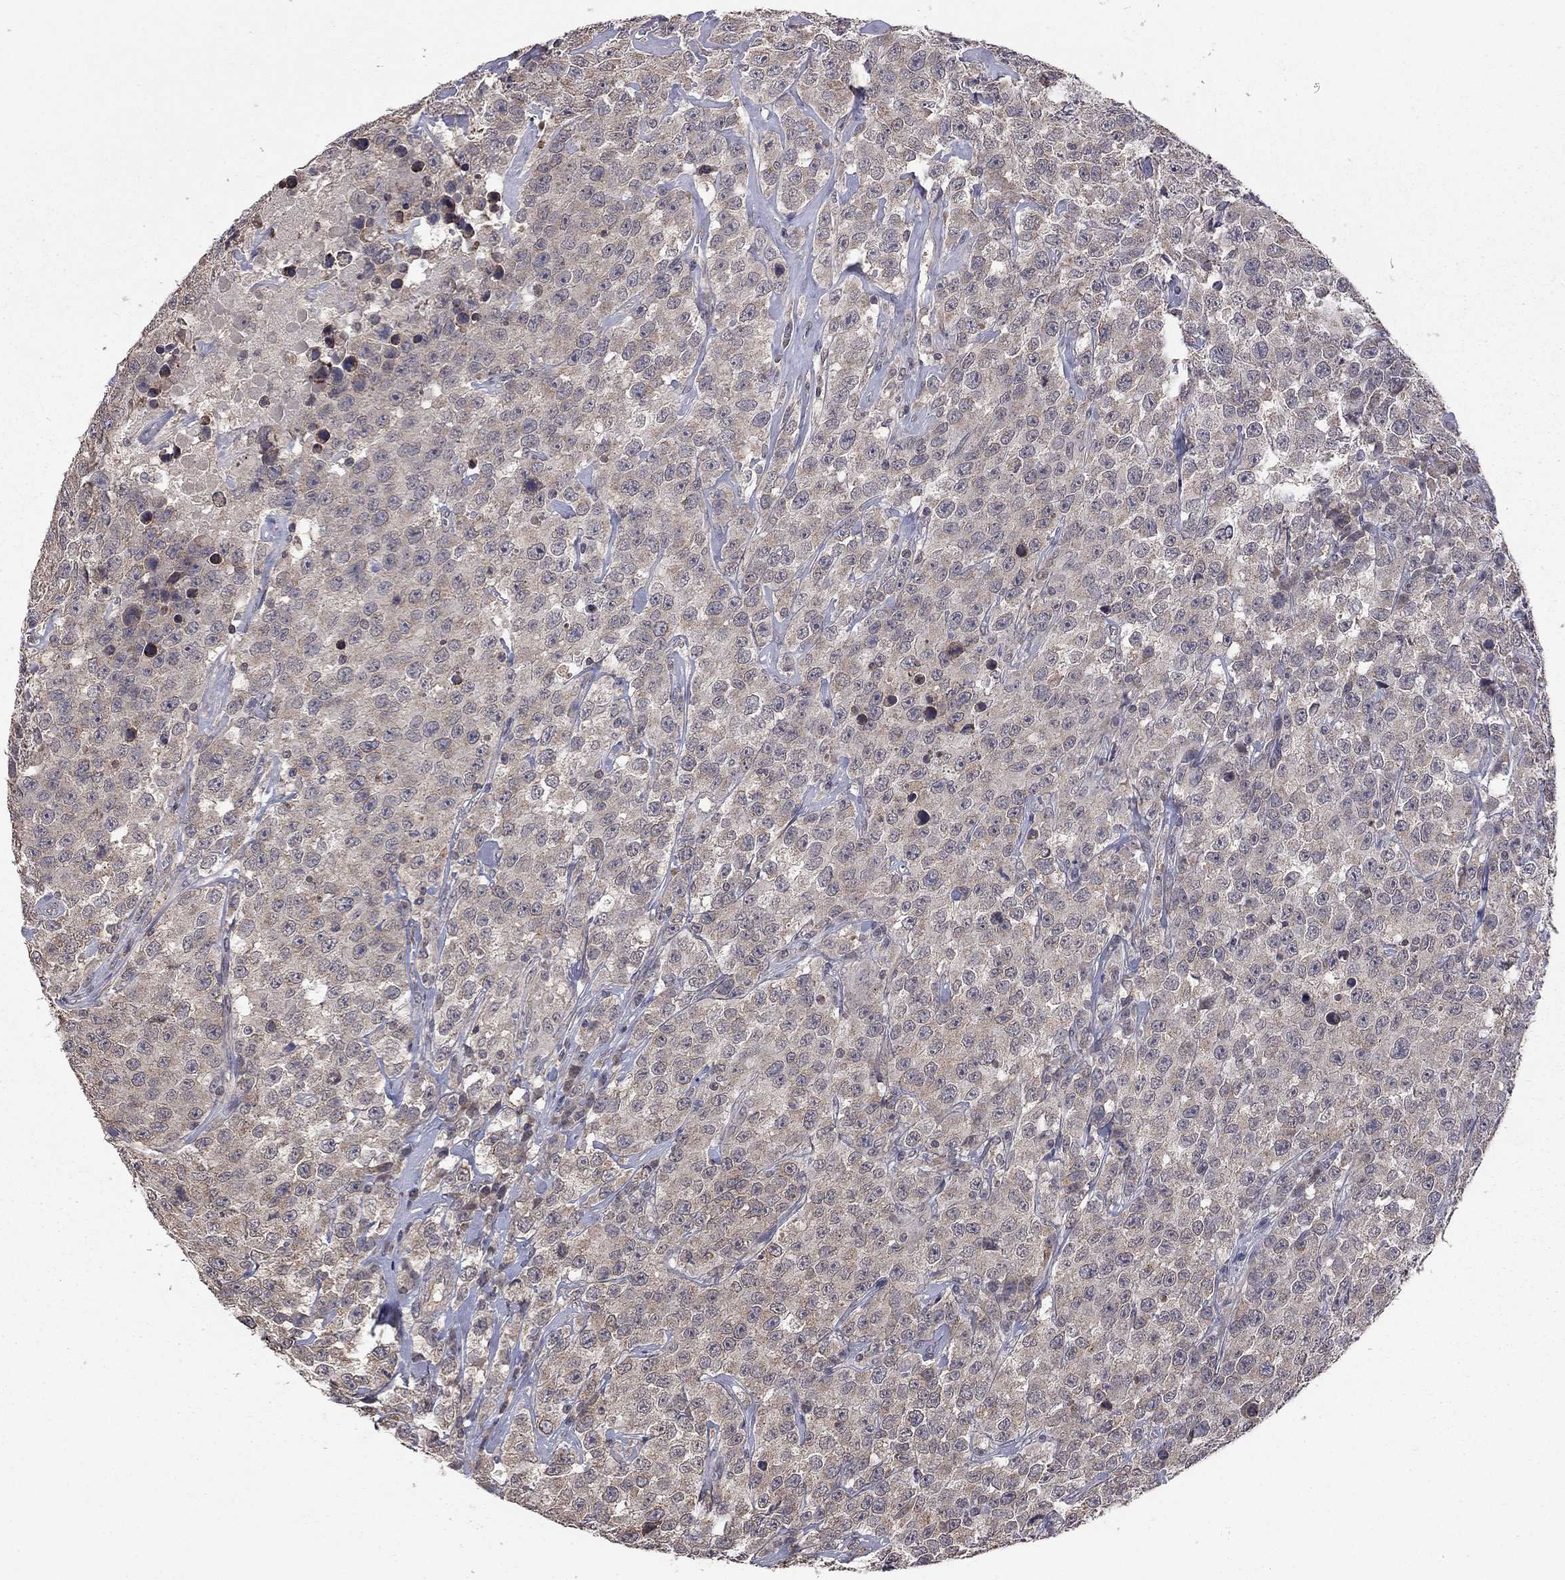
{"staining": {"intensity": "moderate", "quantity": "25%-75%", "location": "cytoplasmic/membranous"}, "tissue": "testis cancer", "cell_type": "Tumor cells", "image_type": "cancer", "snomed": [{"axis": "morphology", "description": "Seminoma, NOS"}, {"axis": "topography", "description": "Testis"}], "caption": "The micrograph displays immunohistochemical staining of seminoma (testis). There is moderate cytoplasmic/membranous expression is appreciated in approximately 25%-75% of tumor cells.", "gene": "TSNARE1", "patient": {"sex": "male", "age": 59}}